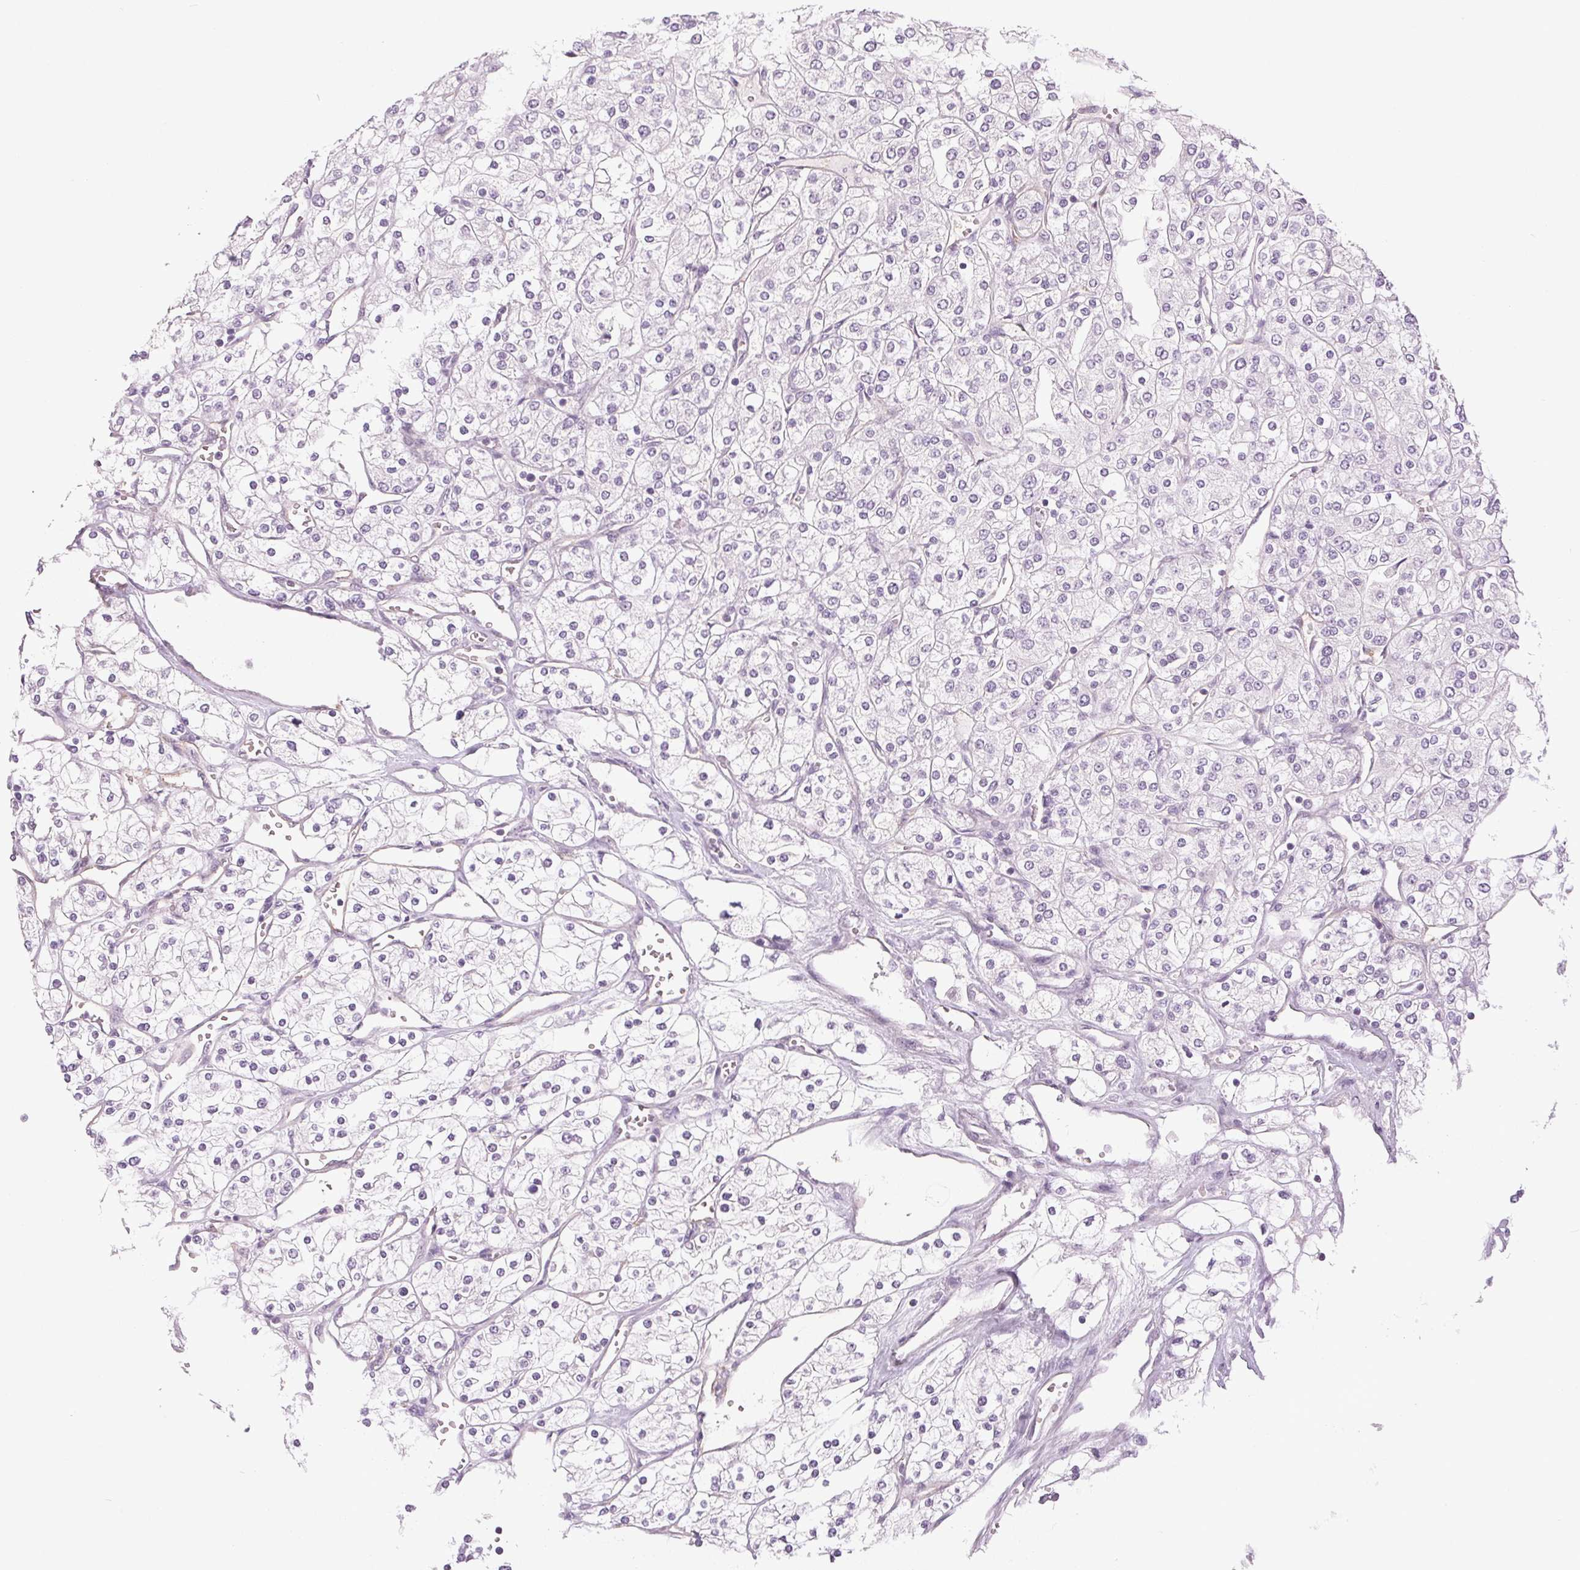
{"staining": {"intensity": "negative", "quantity": "none", "location": "none"}, "tissue": "renal cancer", "cell_type": "Tumor cells", "image_type": "cancer", "snomed": [{"axis": "morphology", "description": "Adenocarcinoma, NOS"}, {"axis": "topography", "description": "Kidney"}], "caption": "Renal cancer stained for a protein using immunohistochemistry (IHC) displays no positivity tumor cells.", "gene": "DNAJC6", "patient": {"sex": "male", "age": 80}}